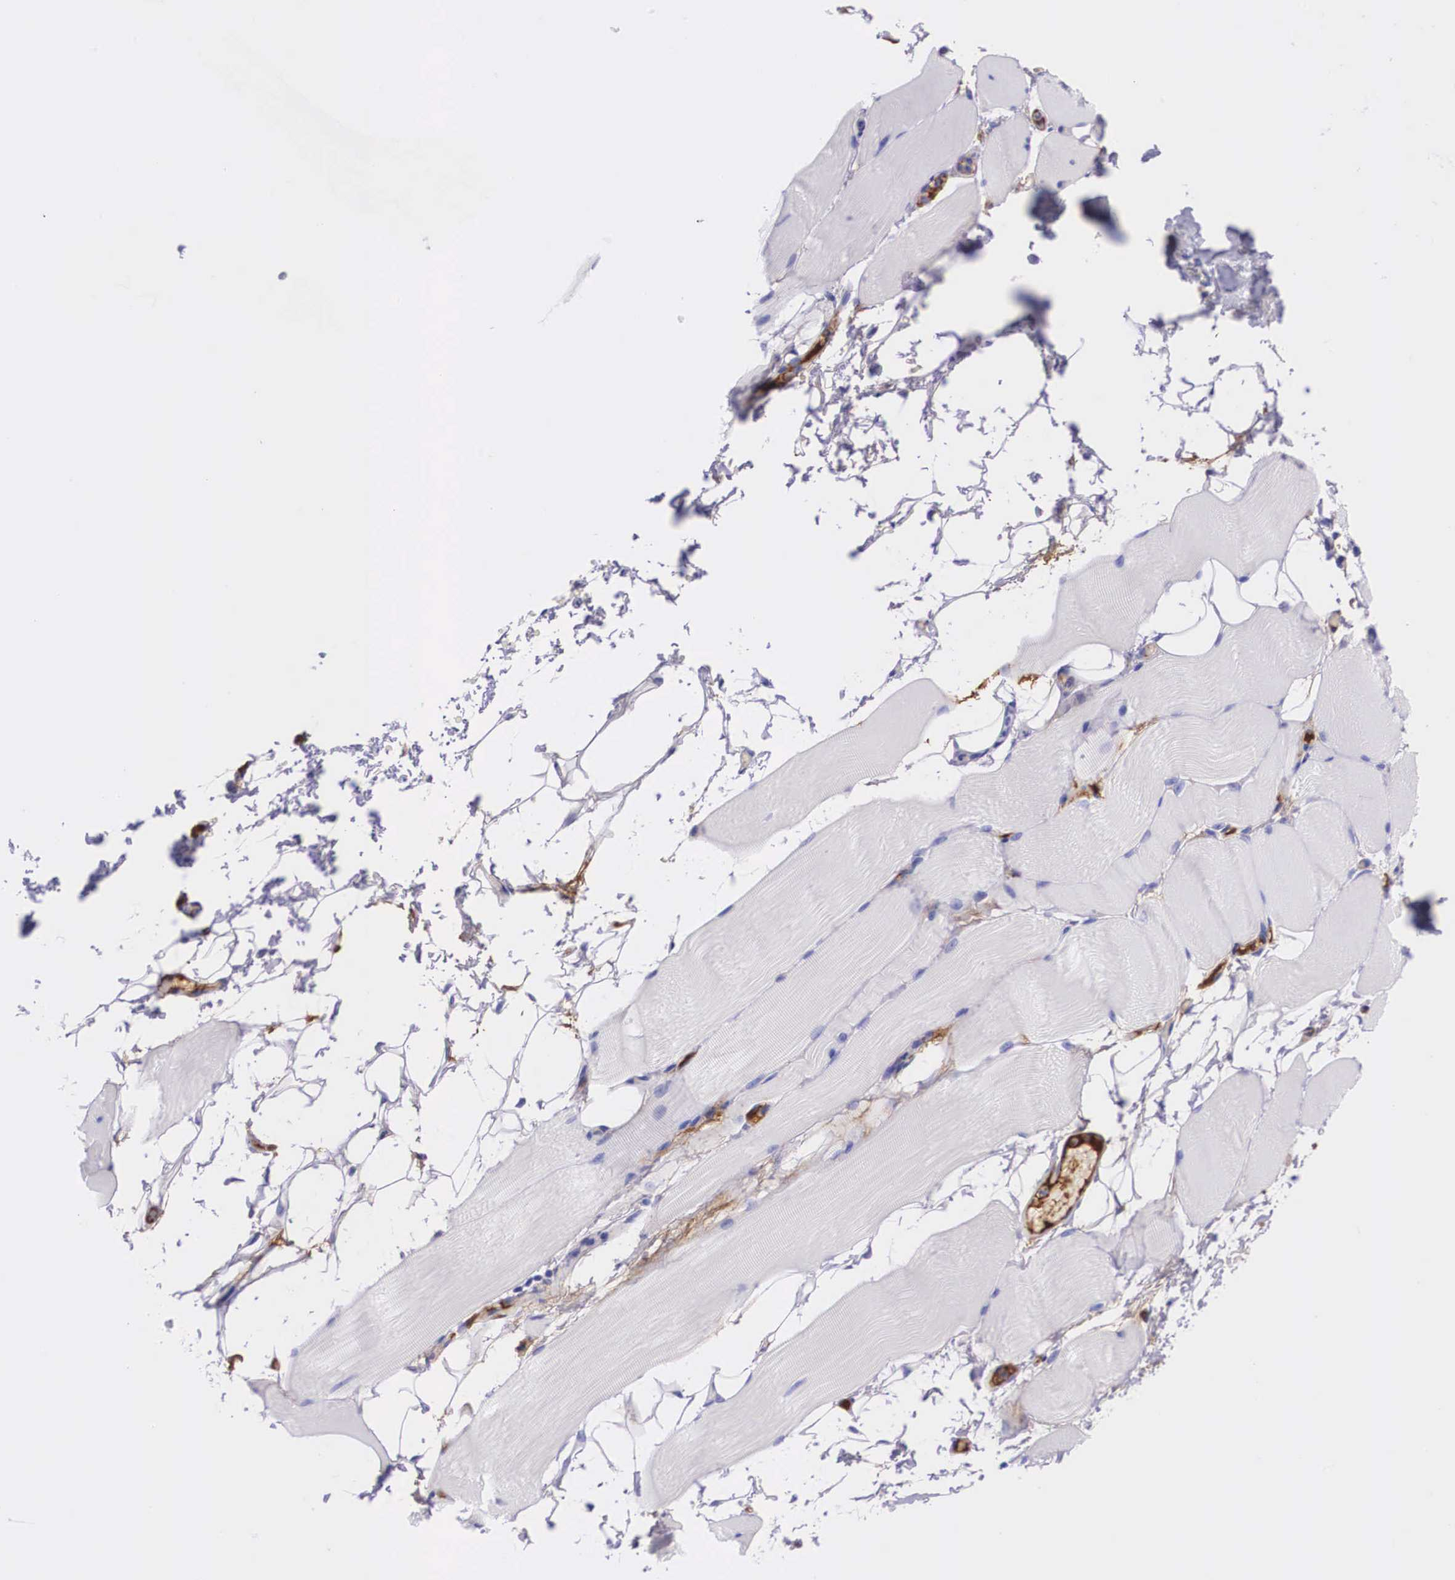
{"staining": {"intensity": "negative", "quantity": "none", "location": "none"}, "tissue": "skeletal muscle", "cell_type": "Myocytes", "image_type": "normal", "snomed": [{"axis": "morphology", "description": "Normal tissue, NOS"}, {"axis": "topography", "description": "Skeletal muscle"}, {"axis": "topography", "description": "Parathyroid gland"}], "caption": "Skeletal muscle was stained to show a protein in brown. There is no significant staining in myocytes. The staining is performed using DAB brown chromogen with nuclei counter-stained in using hematoxylin.", "gene": "PLG", "patient": {"sex": "female", "age": 37}}